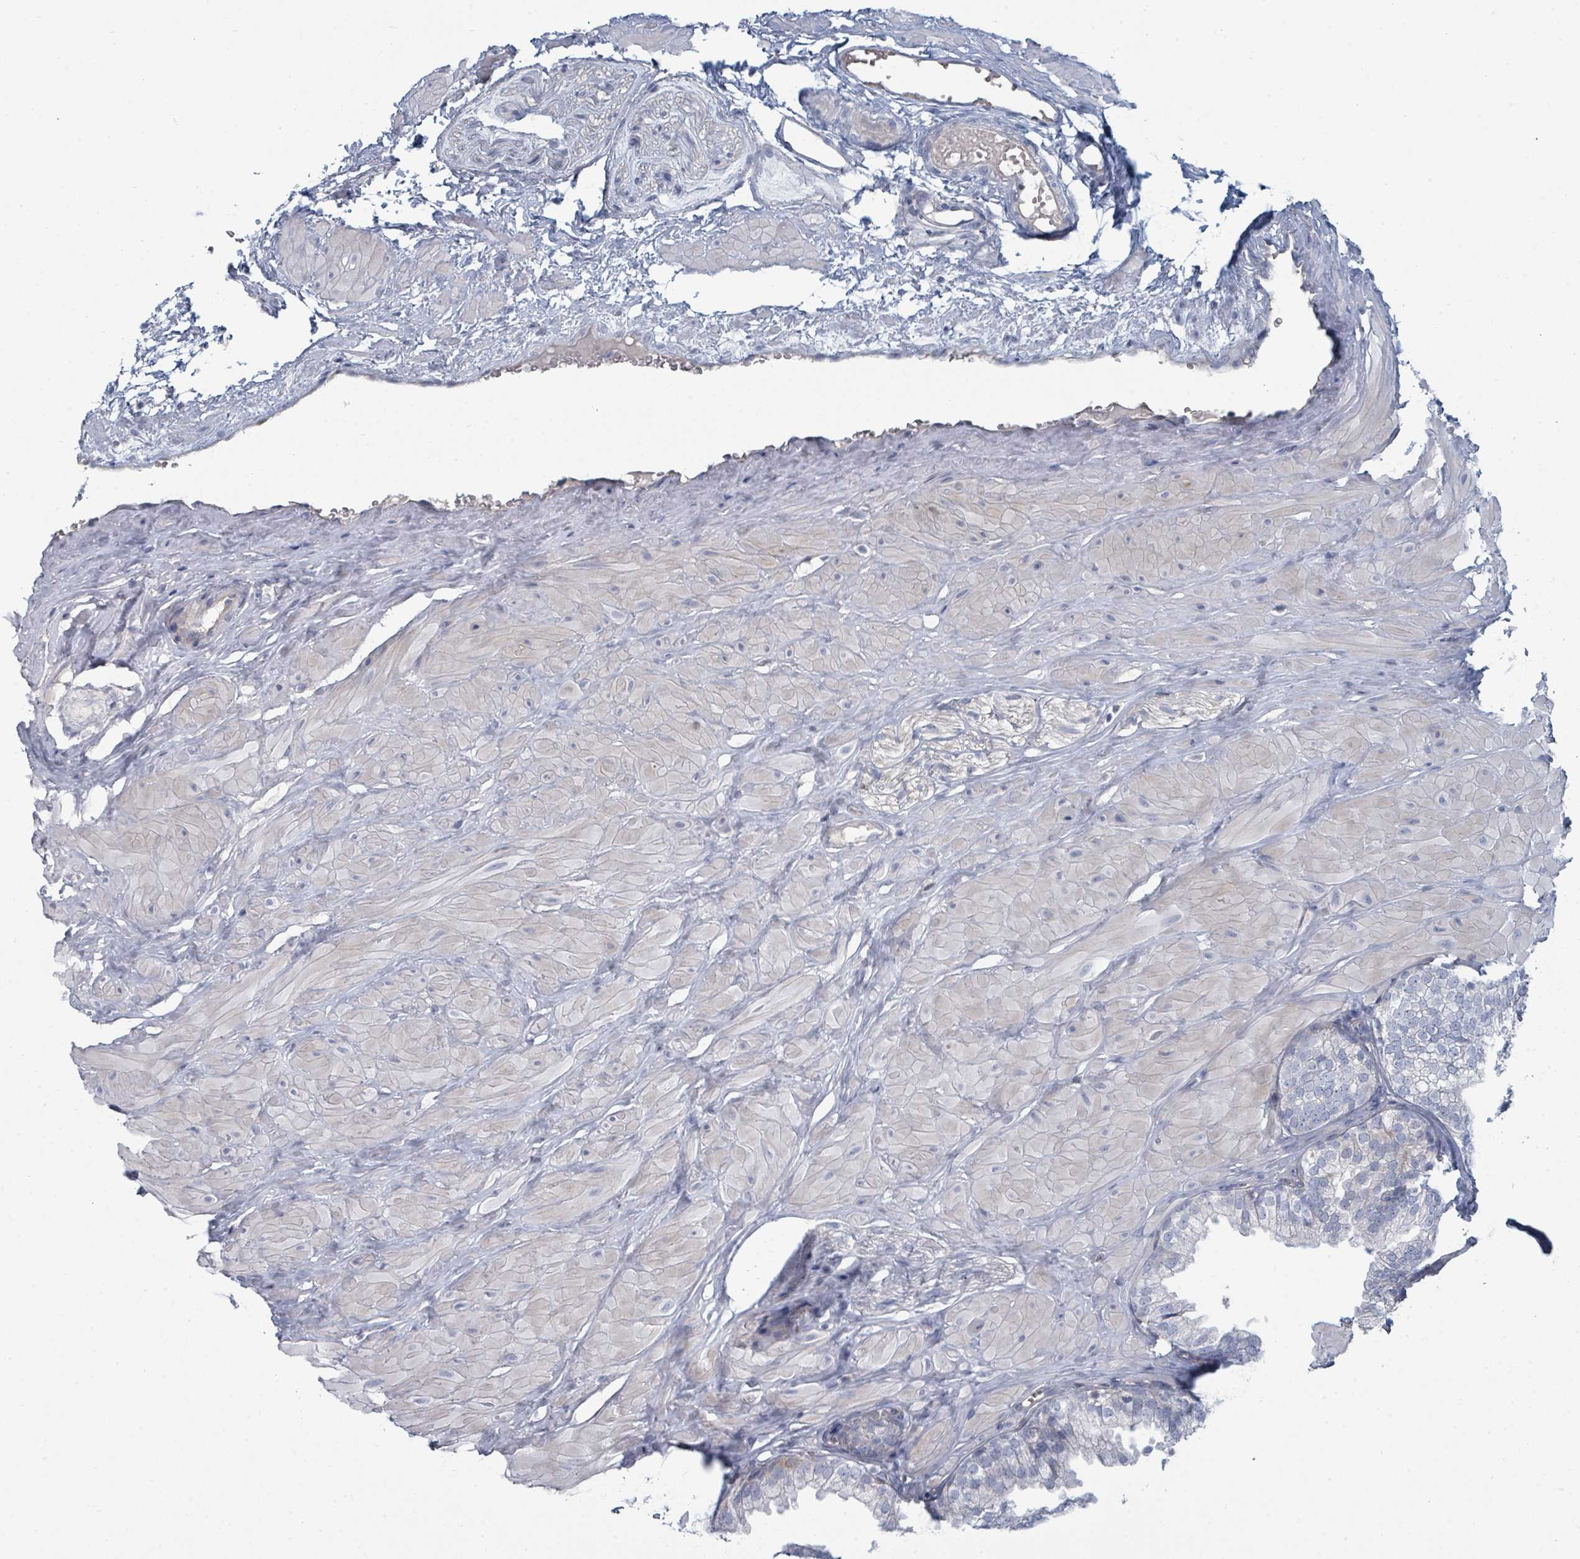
{"staining": {"intensity": "negative", "quantity": "none", "location": "none"}, "tissue": "prostate", "cell_type": "Glandular cells", "image_type": "normal", "snomed": [{"axis": "morphology", "description": "Normal tissue, NOS"}, {"axis": "topography", "description": "Prostate"}, {"axis": "topography", "description": "Peripheral nerve tissue"}], "caption": "Immunohistochemistry of unremarkable human prostate reveals no staining in glandular cells. (Stains: DAB (3,3'-diaminobenzidine) immunohistochemistry (IHC) with hematoxylin counter stain, Microscopy: brightfield microscopy at high magnification).", "gene": "SLC25A45", "patient": {"sex": "male", "age": 55}}